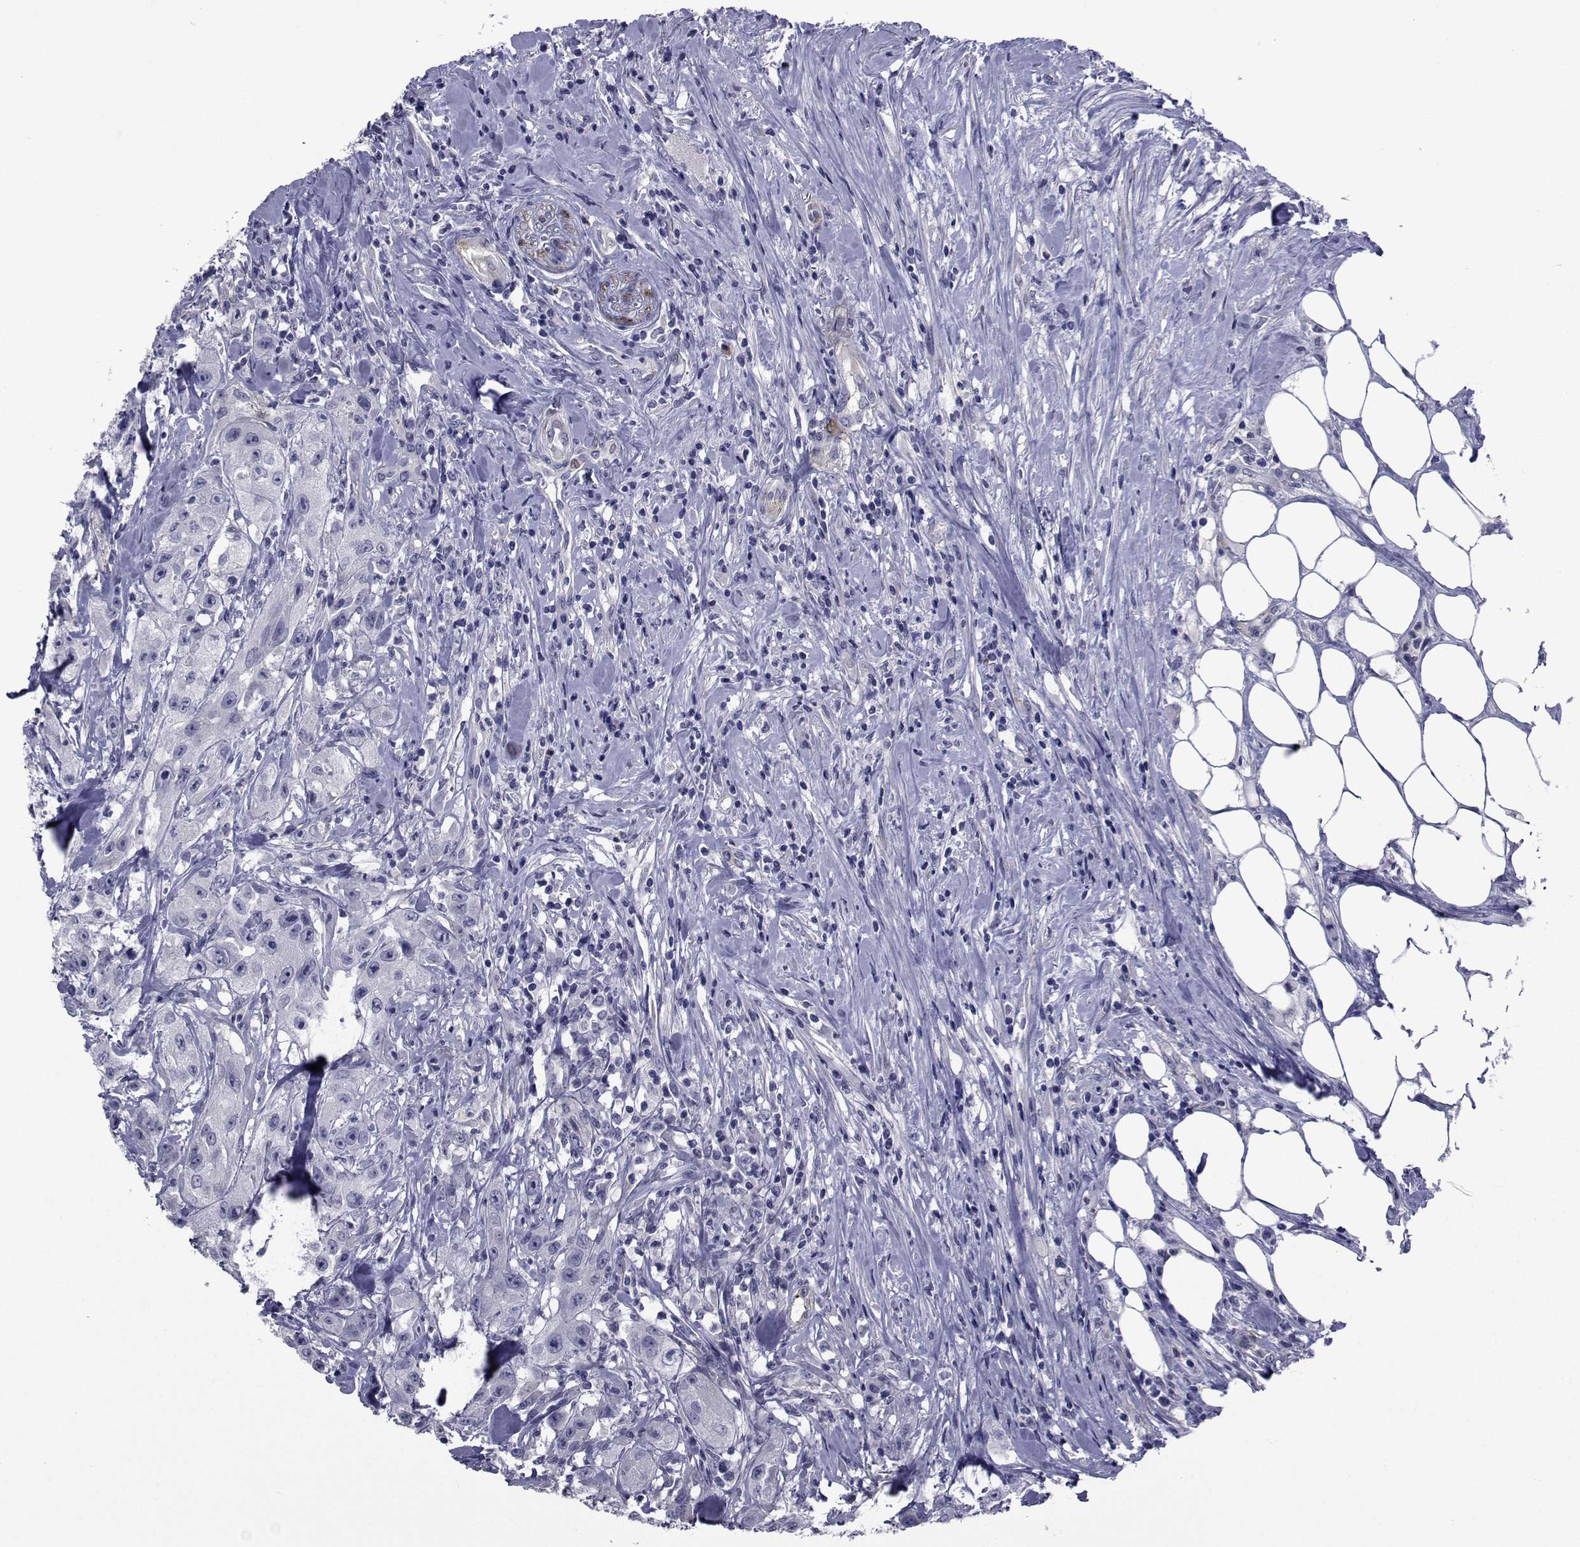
{"staining": {"intensity": "negative", "quantity": "none", "location": "none"}, "tissue": "urothelial cancer", "cell_type": "Tumor cells", "image_type": "cancer", "snomed": [{"axis": "morphology", "description": "Urothelial carcinoma, High grade"}, {"axis": "topography", "description": "Urinary bladder"}], "caption": "Immunohistochemistry of high-grade urothelial carcinoma displays no staining in tumor cells.", "gene": "SEMA5B", "patient": {"sex": "male", "age": 79}}